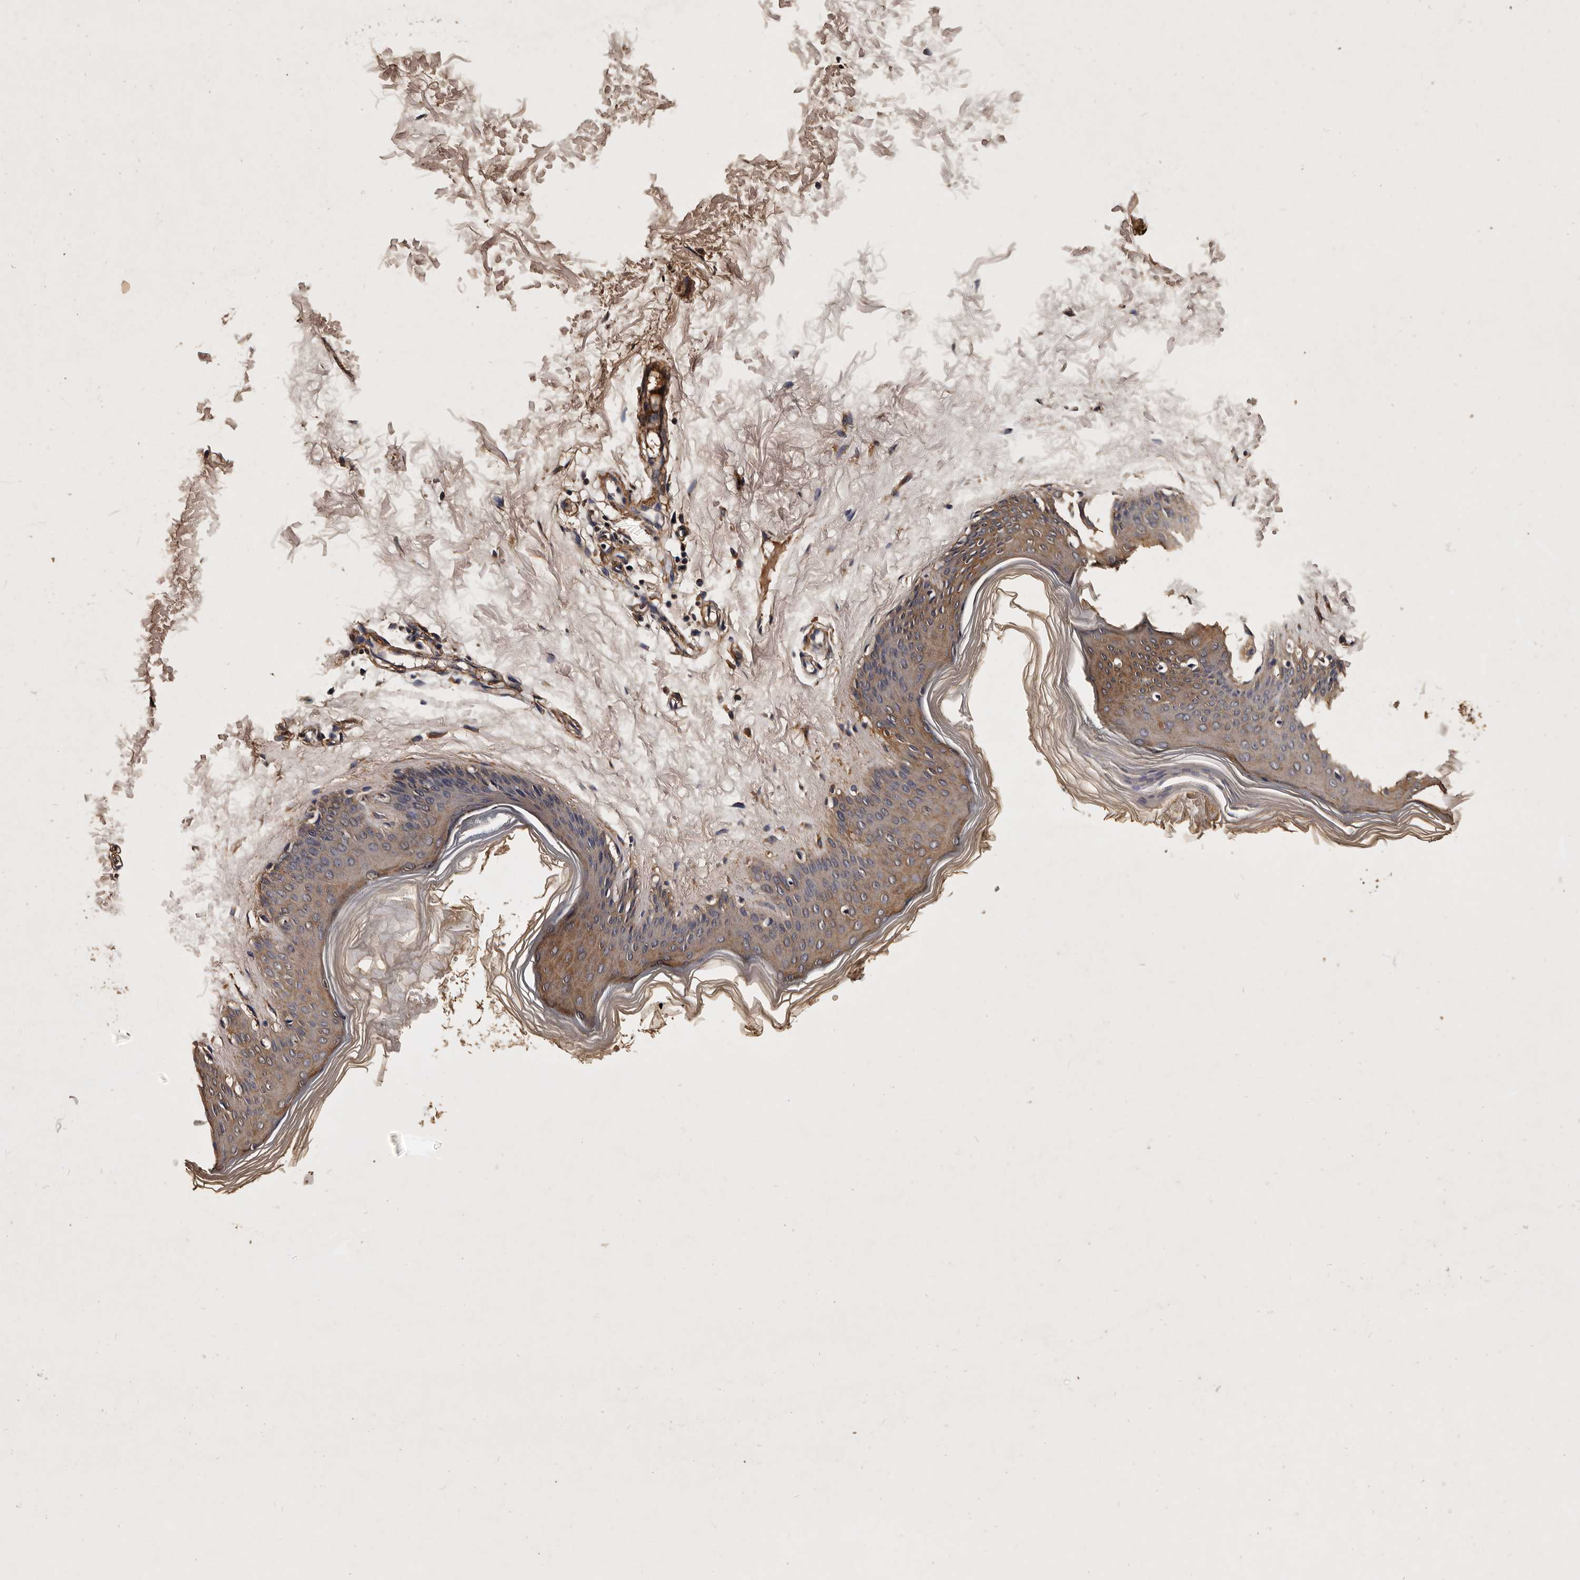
{"staining": {"intensity": "negative", "quantity": "none", "location": "none"}, "tissue": "skin", "cell_type": "Fibroblasts", "image_type": "normal", "snomed": [{"axis": "morphology", "description": "Normal tissue, NOS"}, {"axis": "topography", "description": "Skin"}], "caption": "IHC of normal skin displays no positivity in fibroblasts.", "gene": "PARS2", "patient": {"sex": "female", "age": 27}}